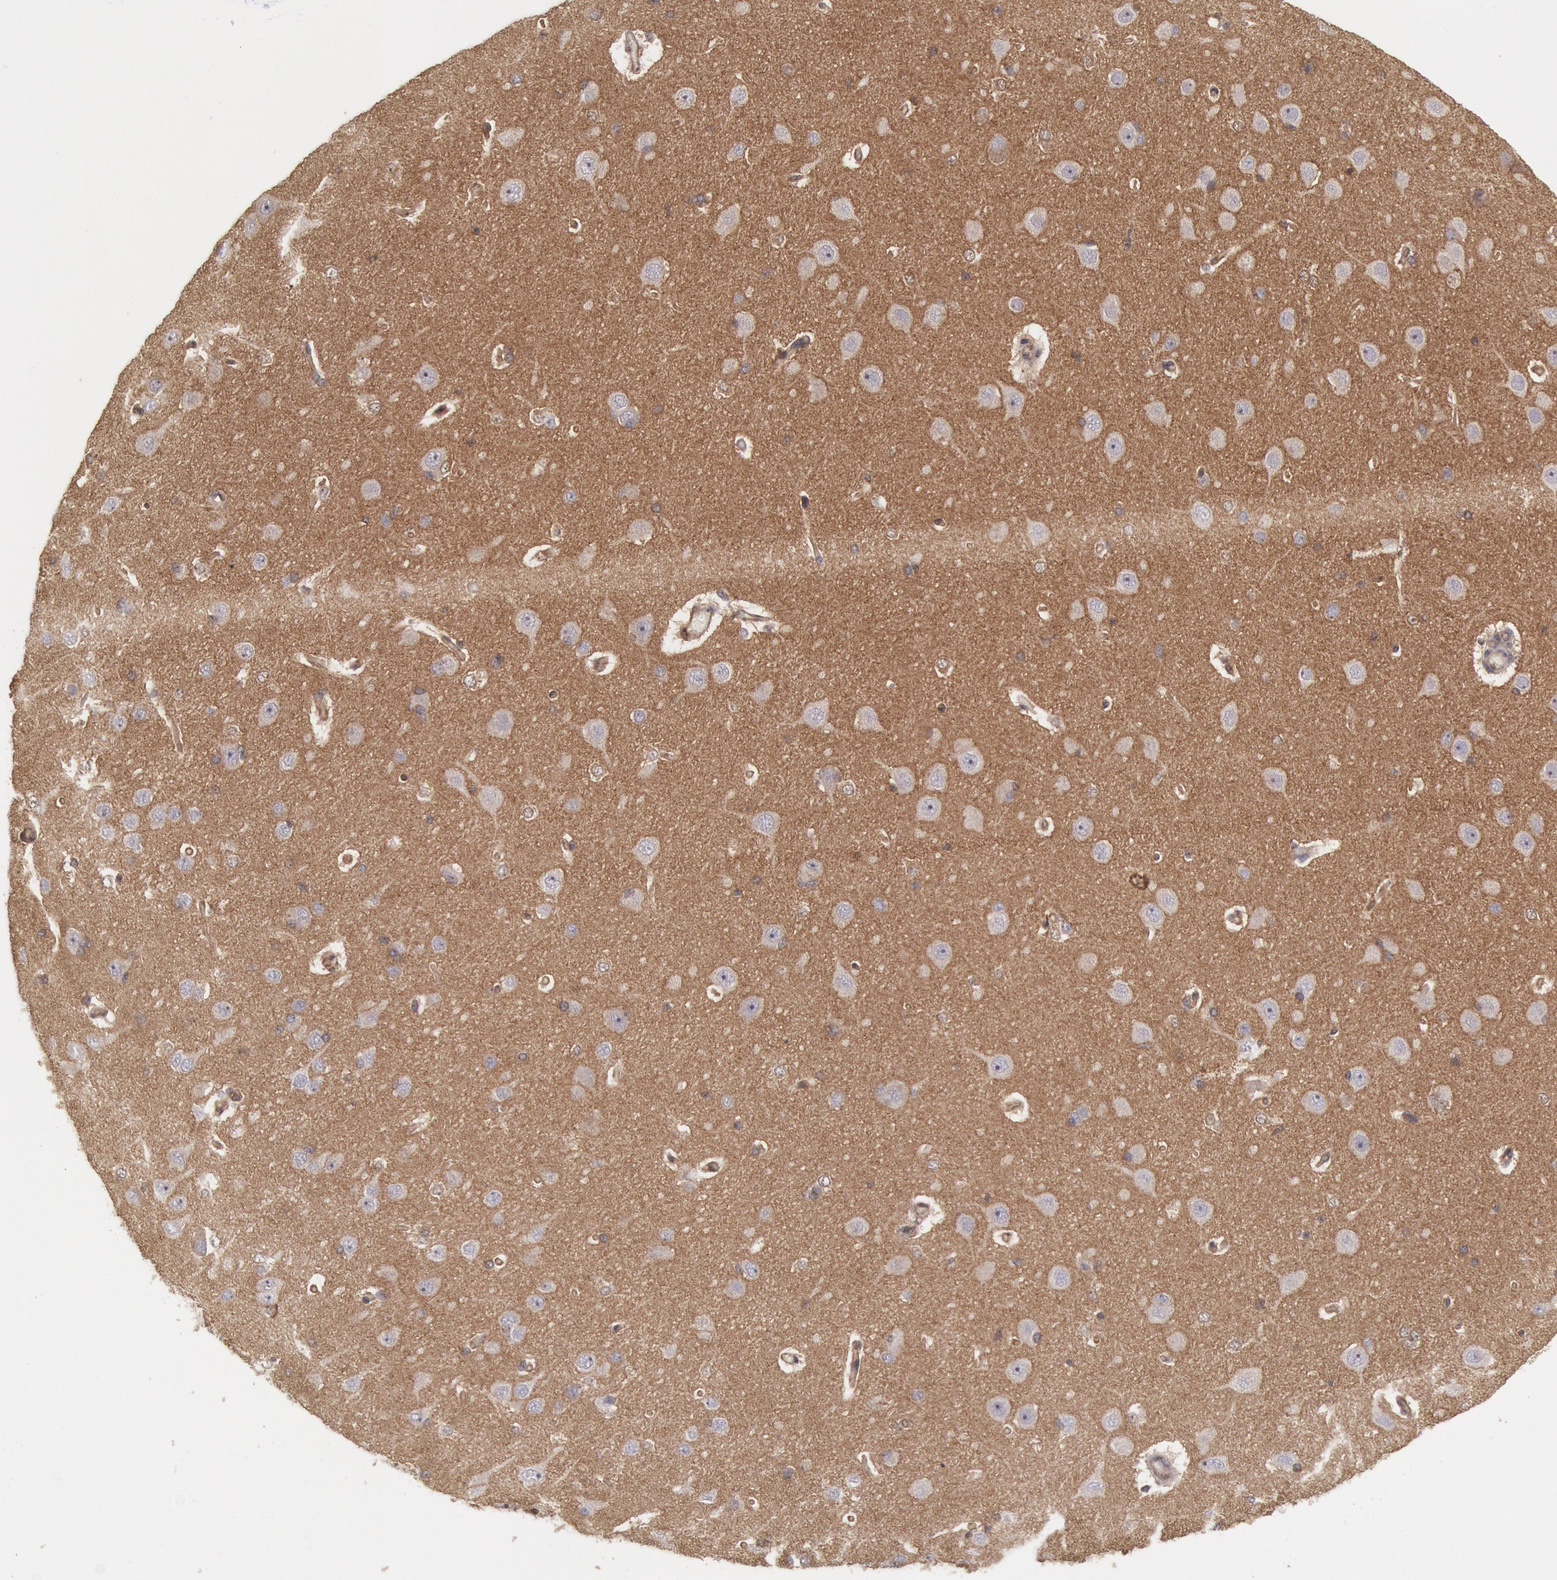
{"staining": {"intensity": "negative", "quantity": "none", "location": "none"}, "tissue": "cerebral cortex", "cell_type": "Endothelial cells", "image_type": "normal", "snomed": [{"axis": "morphology", "description": "Normal tissue, NOS"}, {"axis": "topography", "description": "Cerebral cortex"}], "caption": "Immunohistochemistry image of normal human cerebral cortex stained for a protein (brown), which exhibits no positivity in endothelial cells. (Brightfield microscopy of DAB immunohistochemistry (IHC) at high magnification).", "gene": "STX17", "patient": {"sex": "female", "age": 45}}